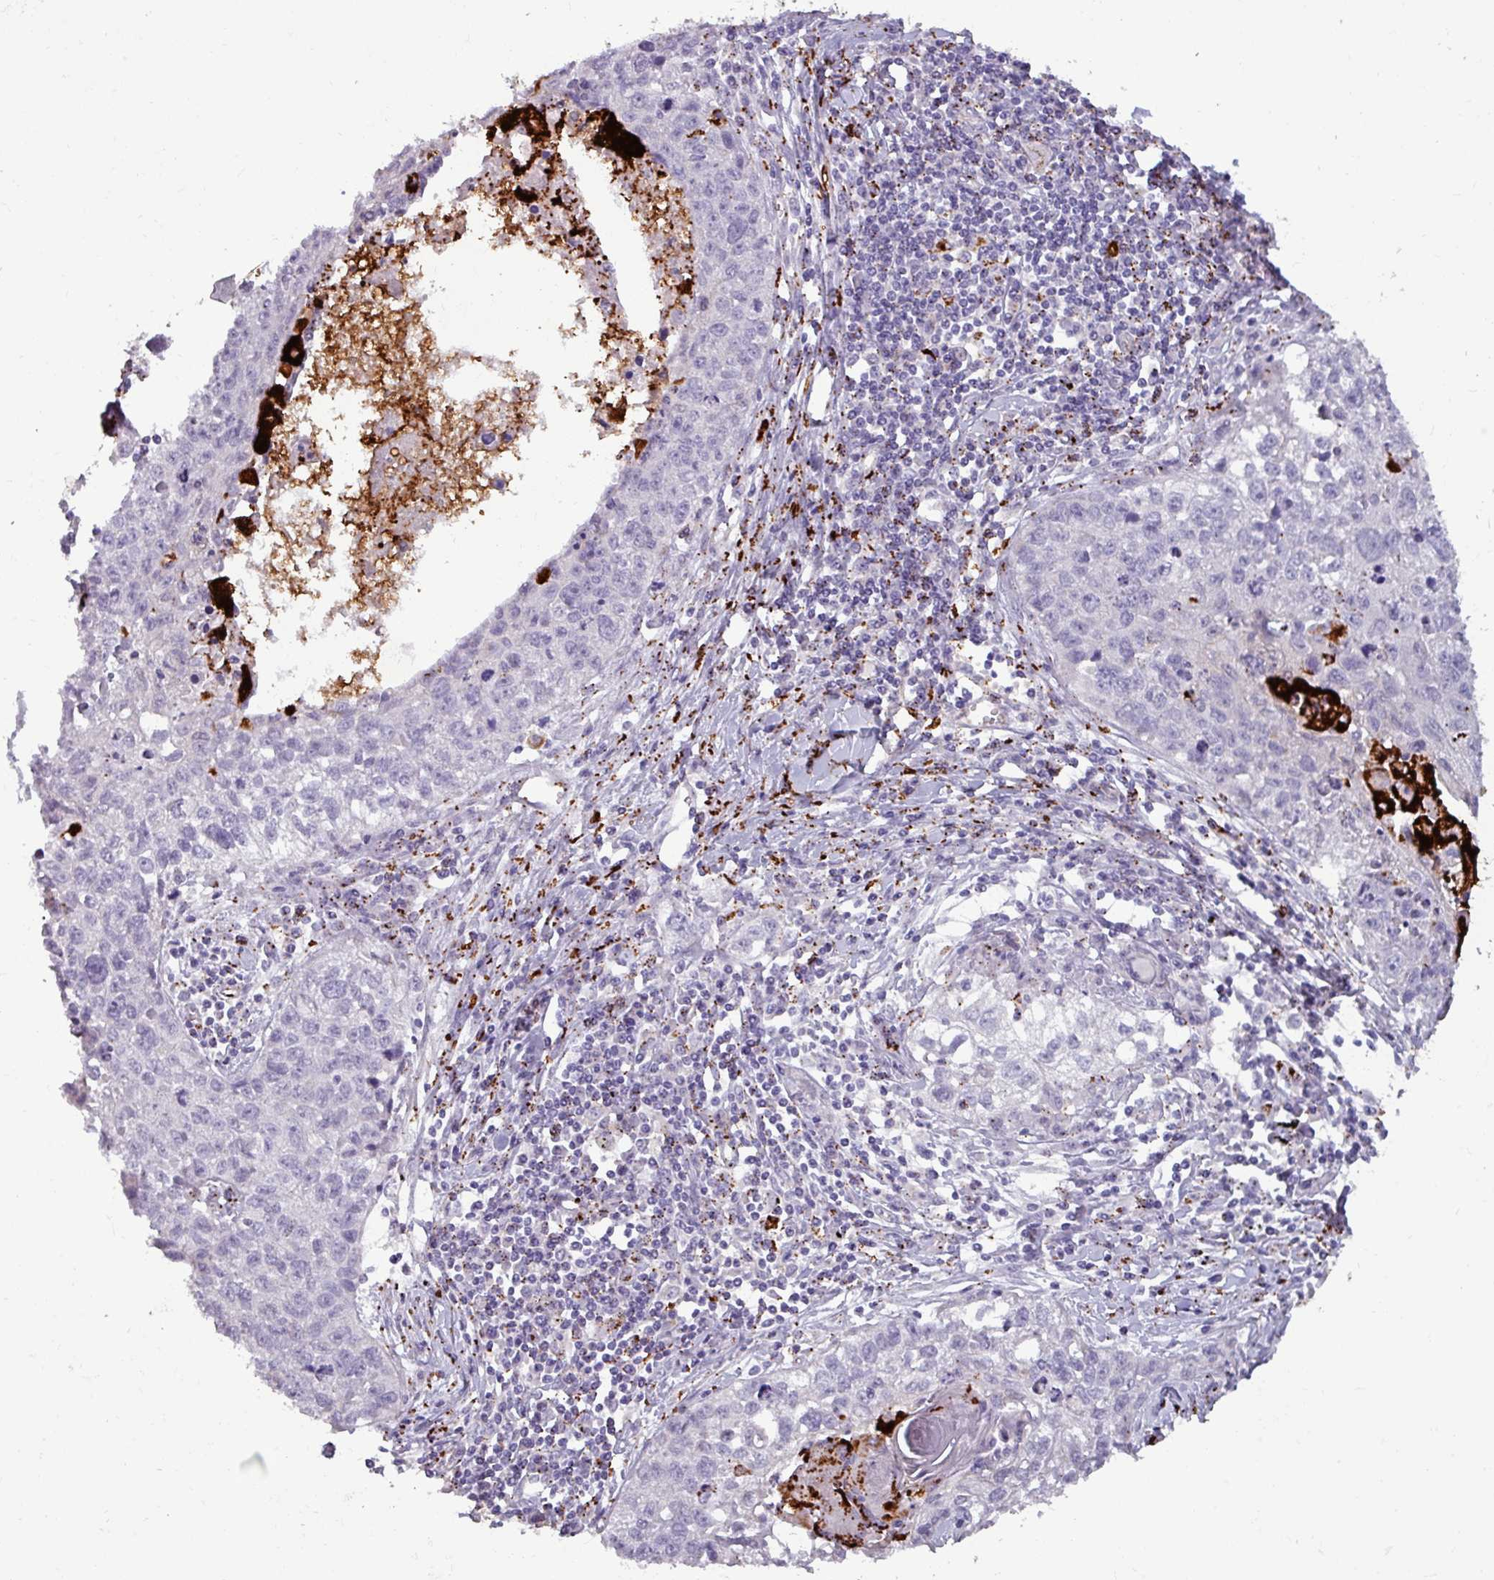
{"staining": {"intensity": "negative", "quantity": "none", "location": "none"}, "tissue": "lung cancer", "cell_type": "Tumor cells", "image_type": "cancer", "snomed": [{"axis": "morphology", "description": "Squamous cell carcinoma, NOS"}, {"axis": "topography", "description": "Lung"}], "caption": "Tumor cells show no significant expression in lung cancer (squamous cell carcinoma).", "gene": "PLIN2", "patient": {"sex": "male", "age": 74}}